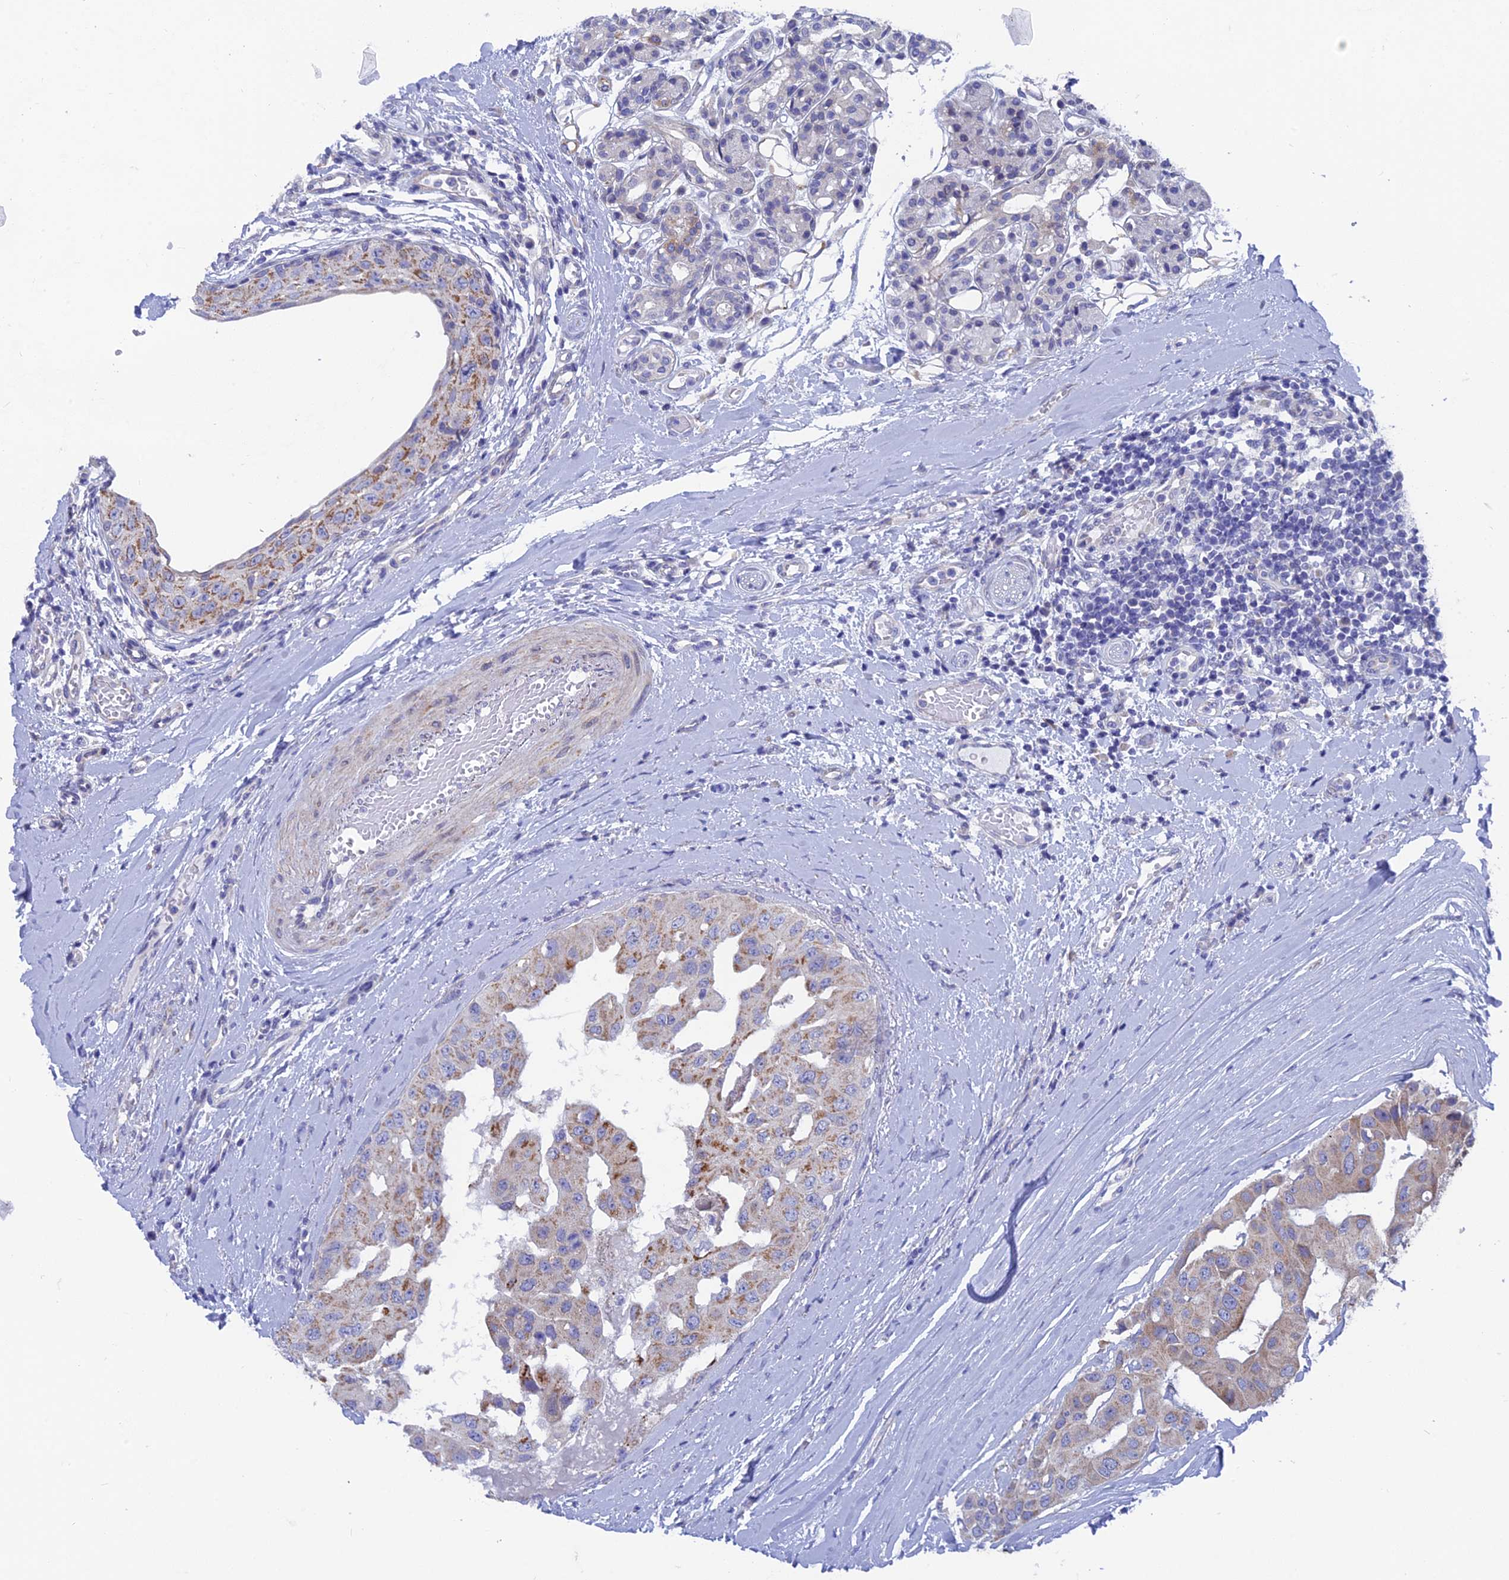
{"staining": {"intensity": "moderate", "quantity": ">75%", "location": "cytoplasmic/membranous"}, "tissue": "head and neck cancer", "cell_type": "Tumor cells", "image_type": "cancer", "snomed": [{"axis": "morphology", "description": "Adenocarcinoma, NOS"}, {"axis": "morphology", "description": "Adenocarcinoma, metastatic, NOS"}, {"axis": "topography", "description": "Head-Neck"}], "caption": "Moderate cytoplasmic/membranous protein expression is seen in about >75% of tumor cells in head and neck cancer.", "gene": "AK4", "patient": {"sex": "male", "age": 75}}